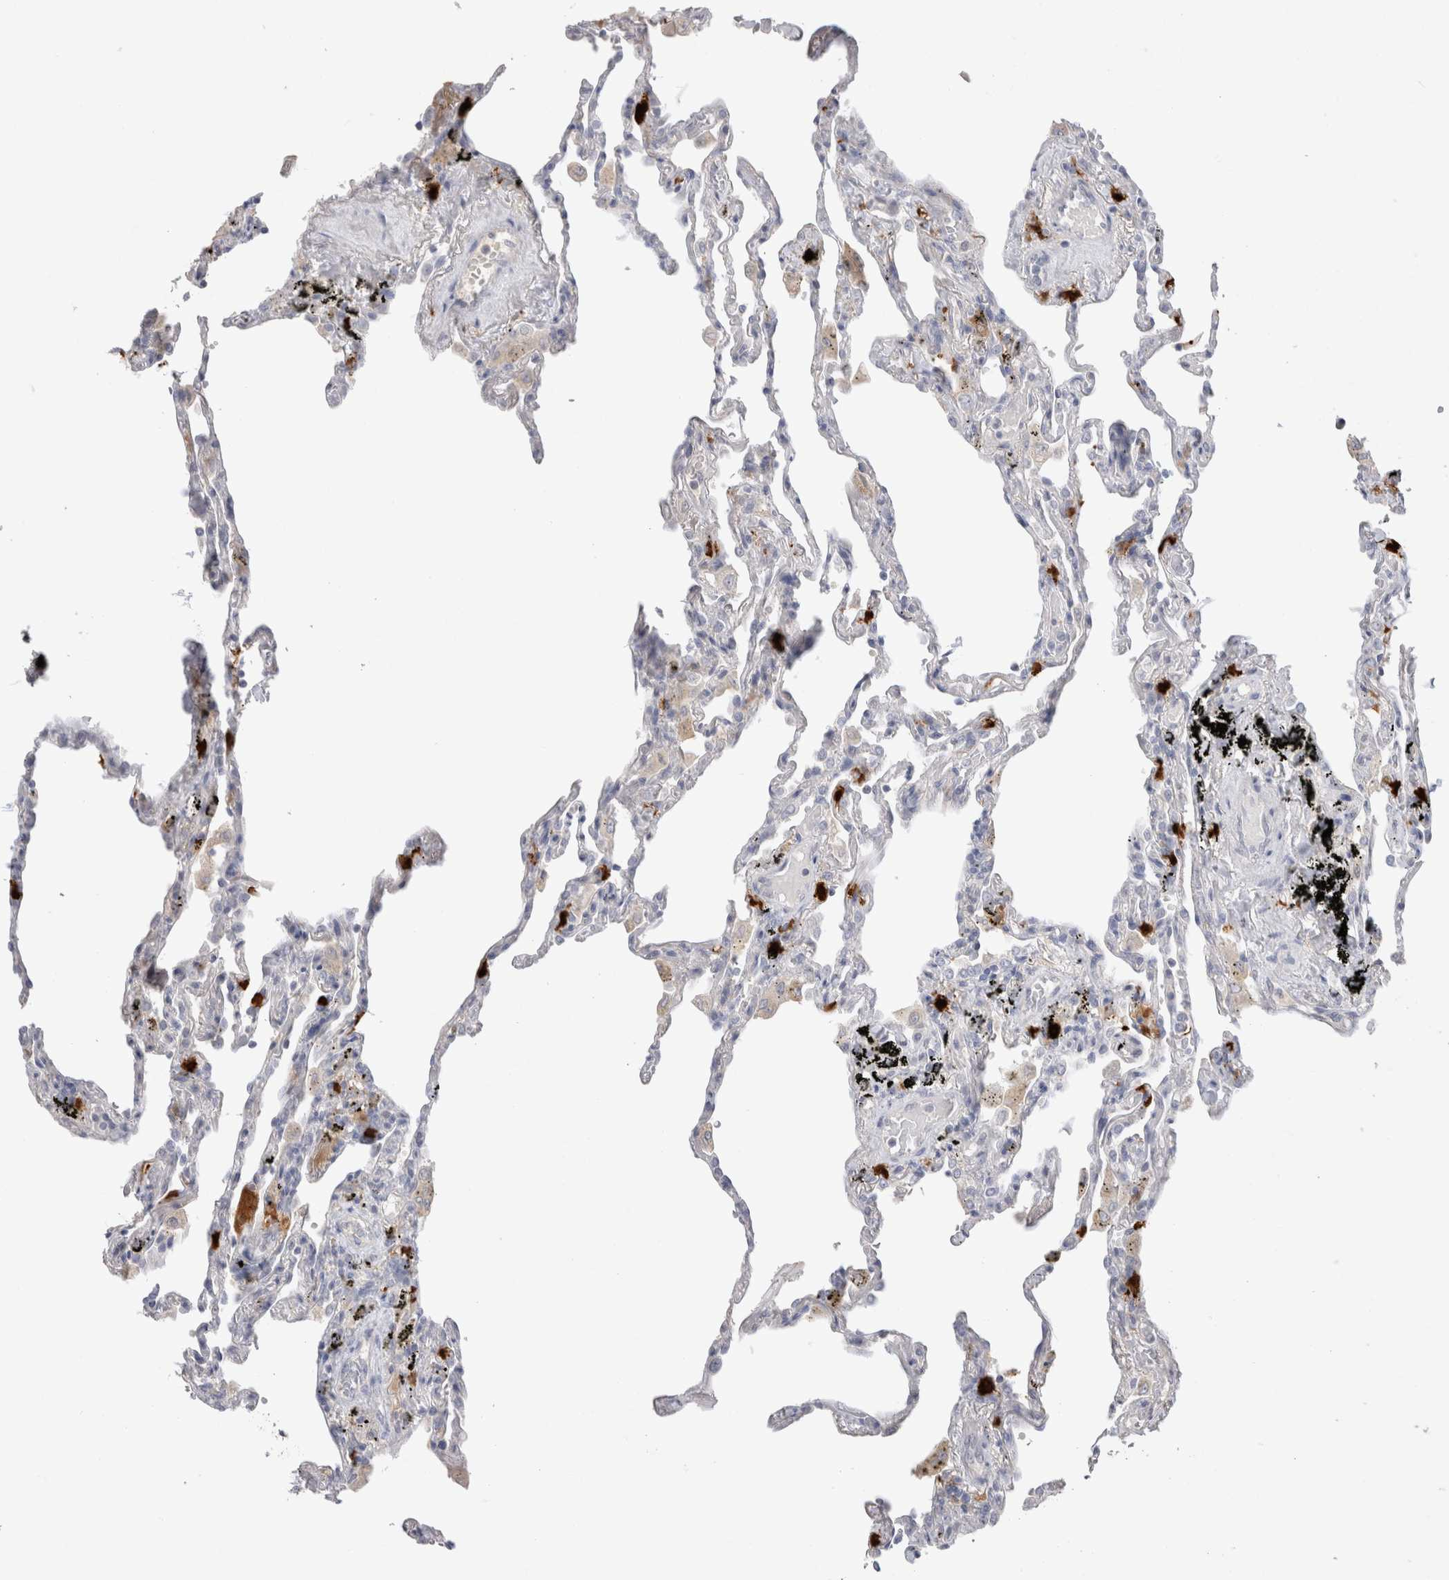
{"staining": {"intensity": "negative", "quantity": "none", "location": "none"}, "tissue": "lung", "cell_type": "Alveolar cells", "image_type": "normal", "snomed": [{"axis": "morphology", "description": "Normal tissue, NOS"}, {"axis": "topography", "description": "Lung"}], "caption": "There is no significant staining in alveolar cells of lung. (Brightfield microscopy of DAB (3,3'-diaminobenzidine) IHC at high magnification).", "gene": "HPGDS", "patient": {"sex": "male", "age": 59}}